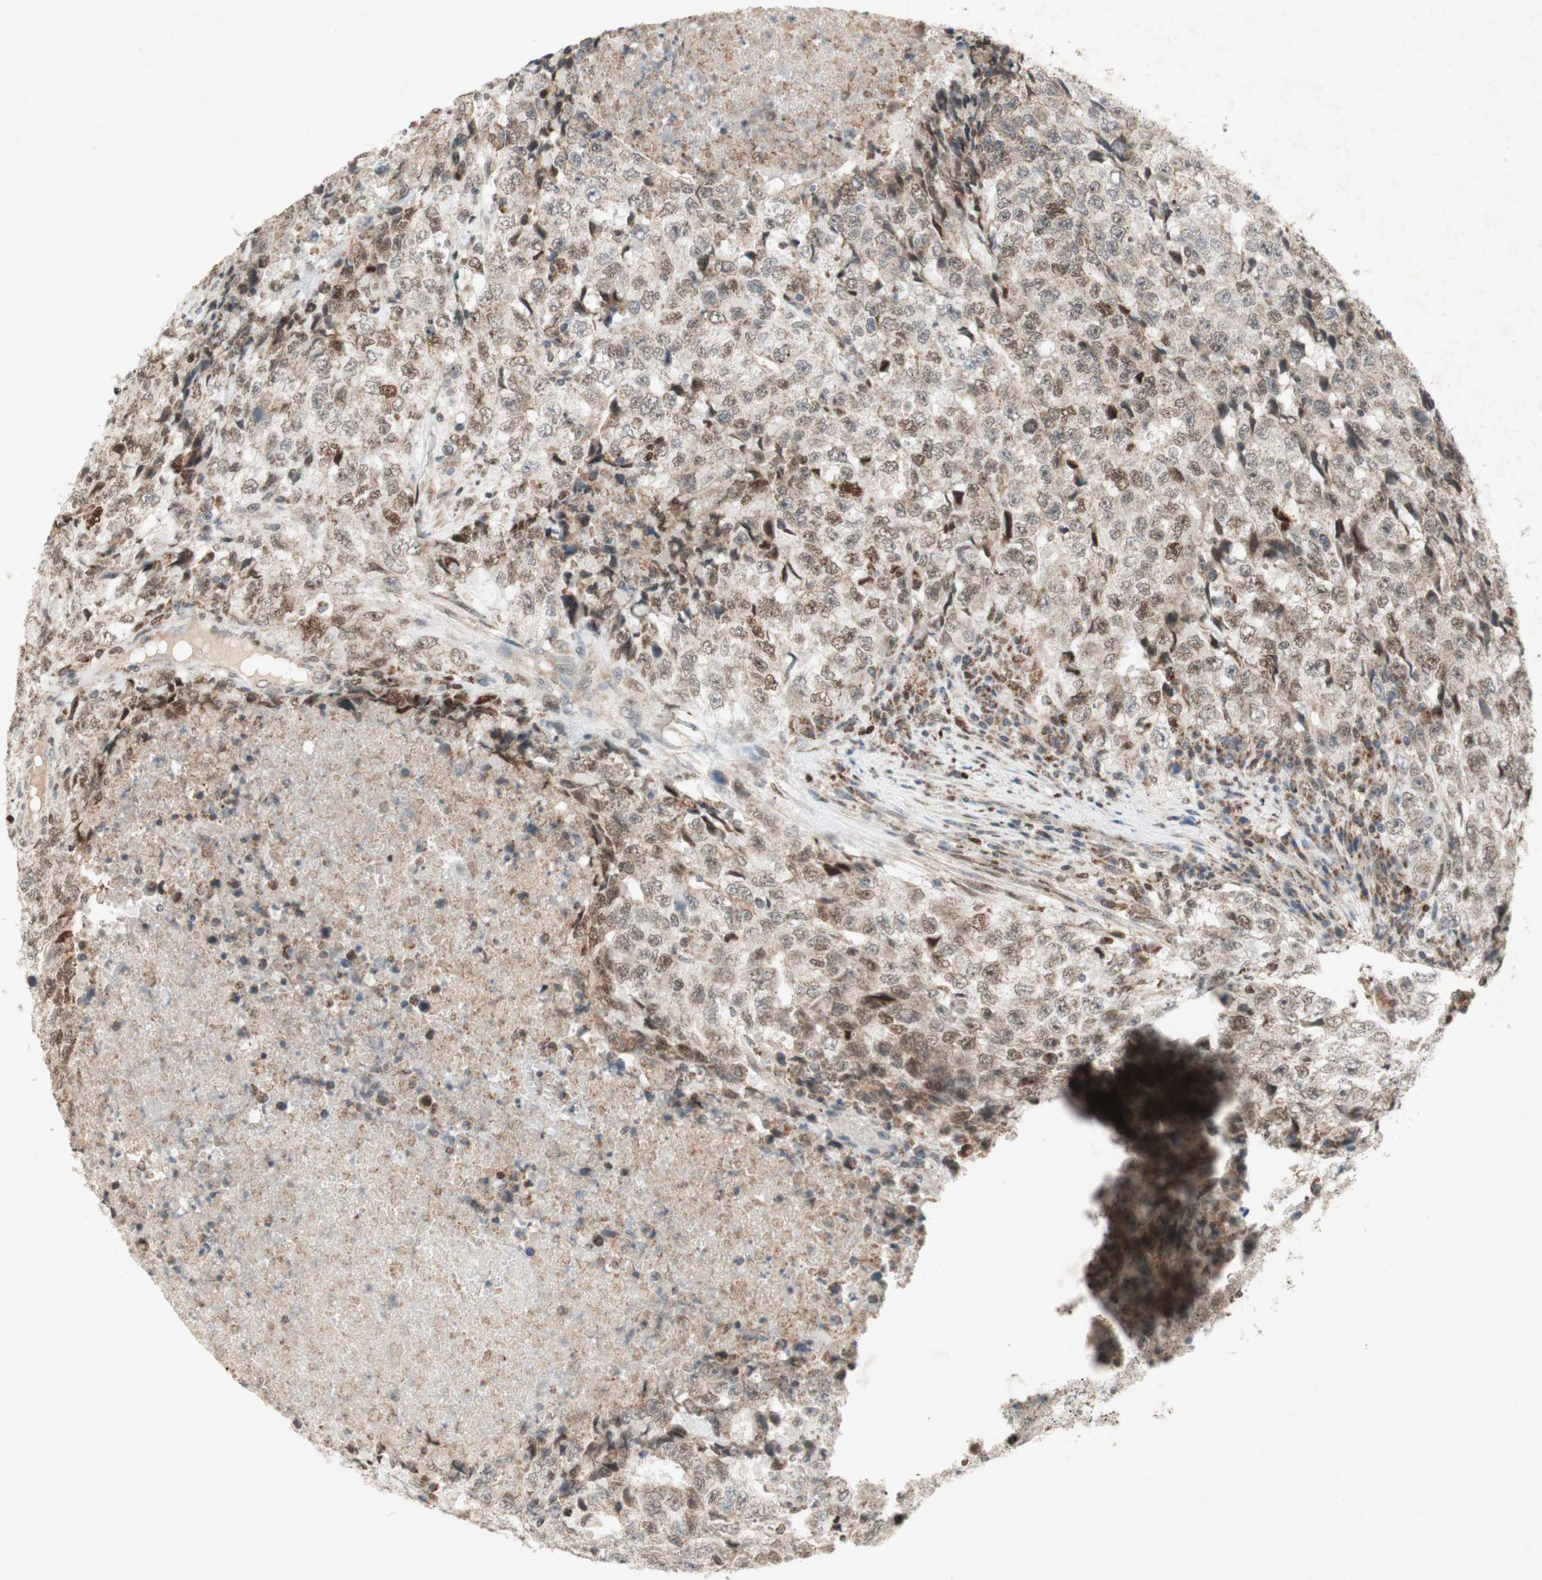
{"staining": {"intensity": "weak", "quantity": "25%-75%", "location": "cytoplasmic/membranous,nuclear"}, "tissue": "testis cancer", "cell_type": "Tumor cells", "image_type": "cancer", "snomed": [{"axis": "morphology", "description": "Necrosis, NOS"}, {"axis": "morphology", "description": "Carcinoma, Embryonal, NOS"}, {"axis": "topography", "description": "Testis"}], "caption": "Immunohistochemistry (DAB) staining of human testis cancer displays weak cytoplasmic/membranous and nuclear protein positivity in about 25%-75% of tumor cells.", "gene": "DNMT3A", "patient": {"sex": "male", "age": 19}}